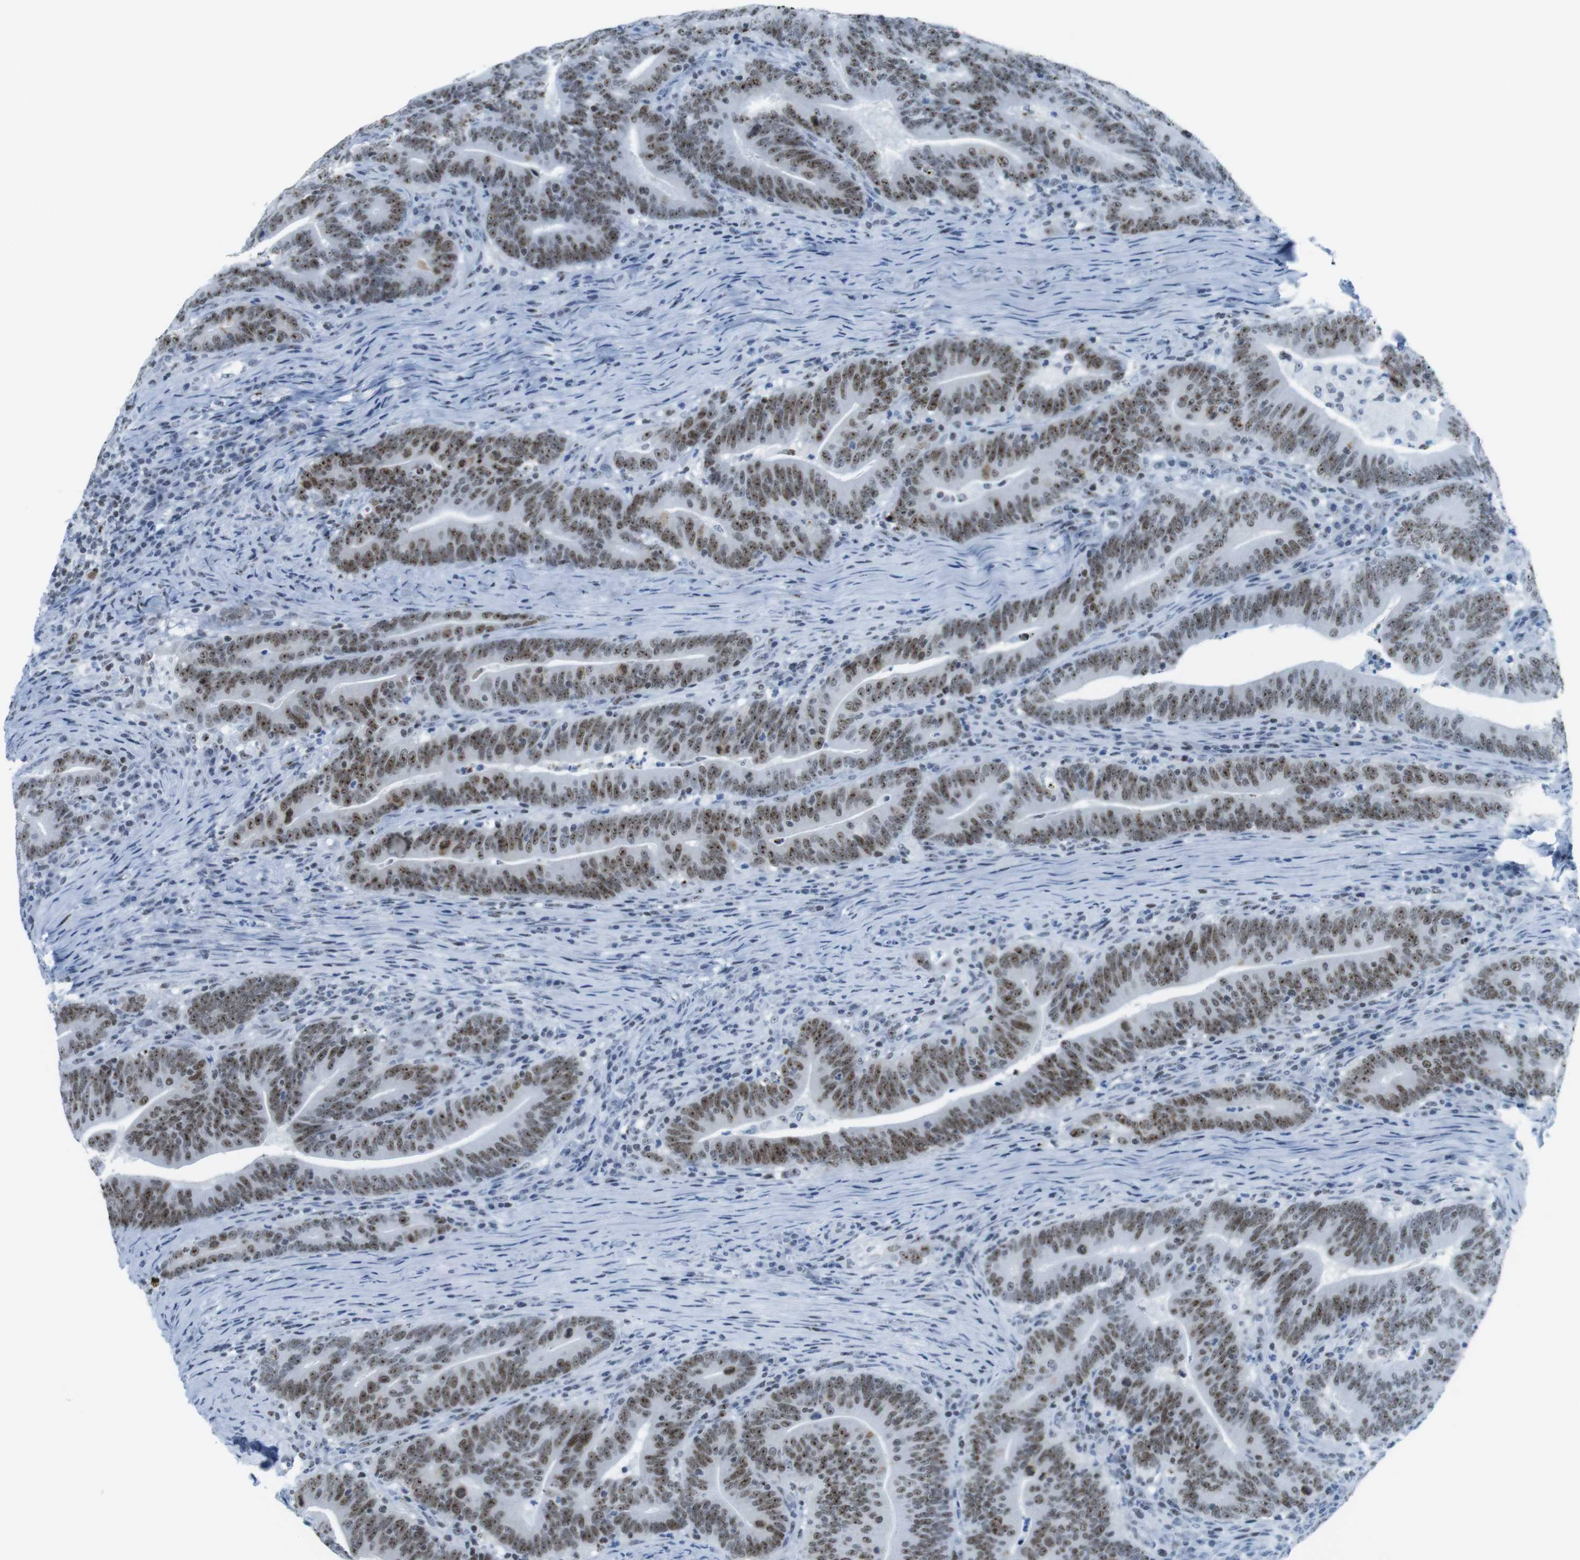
{"staining": {"intensity": "moderate", "quantity": ">75%", "location": "nuclear"}, "tissue": "colorectal cancer", "cell_type": "Tumor cells", "image_type": "cancer", "snomed": [{"axis": "morphology", "description": "Normal tissue, NOS"}, {"axis": "morphology", "description": "Adenocarcinoma, NOS"}, {"axis": "topography", "description": "Colon"}], "caption": "Colorectal cancer stained for a protein shows moderate nuclear positivity in tumor cells. (Brightfield microscopy of DAB IHC at high magnification).", "gene": "NIFK", "patient": {"sex": "female", "age": 66}}